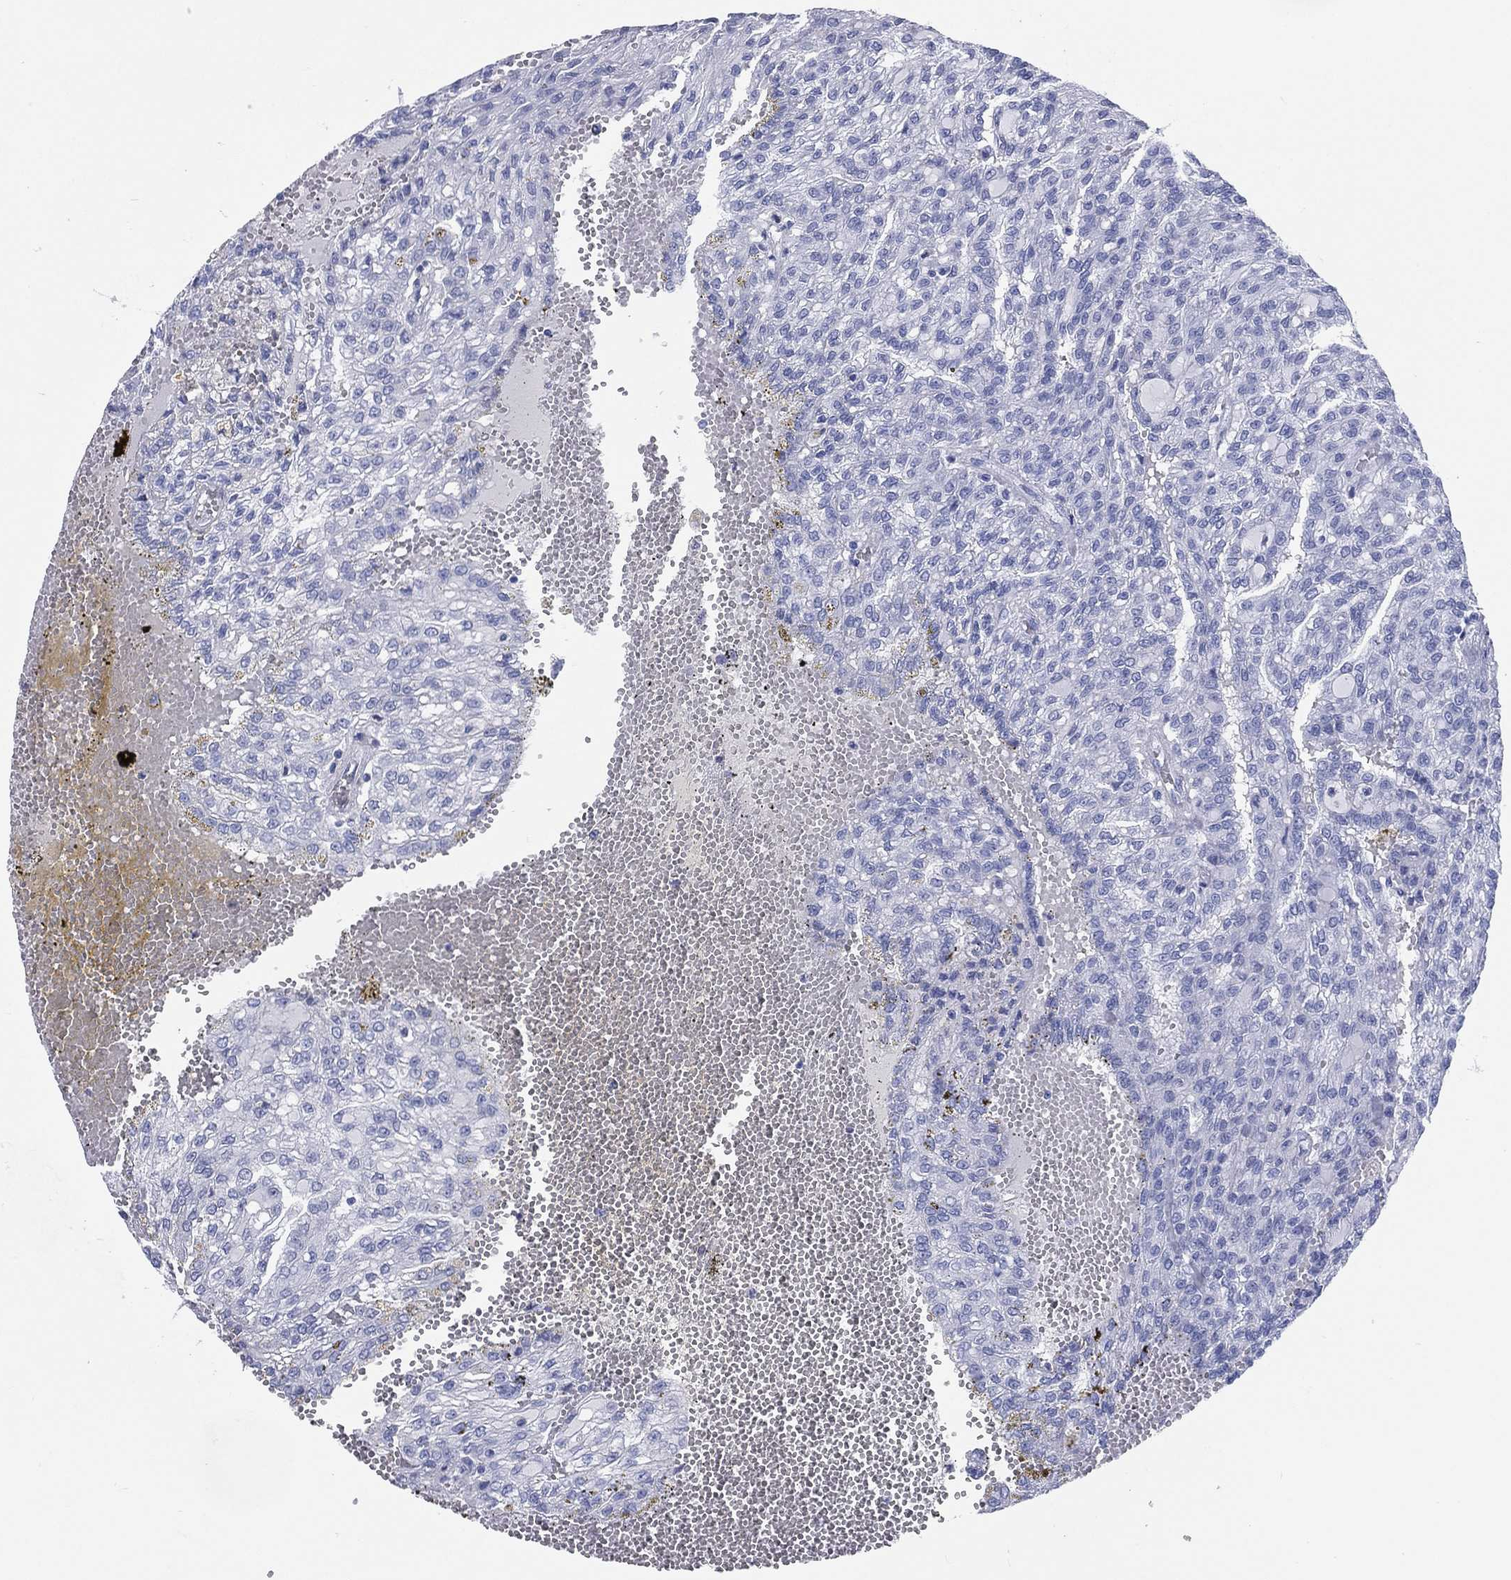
{"staining": {"intensity": "negative", "quantity": "none", "location": "none"}, "tissue": "renal cancer", "cell_type": "Tumor cells", "image_type": "cancer", "snomed": [{"axis": "morphology", "description": "Adenocarcinoma, NOS"}, {"axis": "topography", "description": "Kidney"}], "caption": "Immunohistochemistry photomicrograph of human renal adenocarcinoma stained for a protein (brown), which shows no staining in tumor cells.", "gene": "CD79A", "patient": {"sex": "male", "age": 63}}